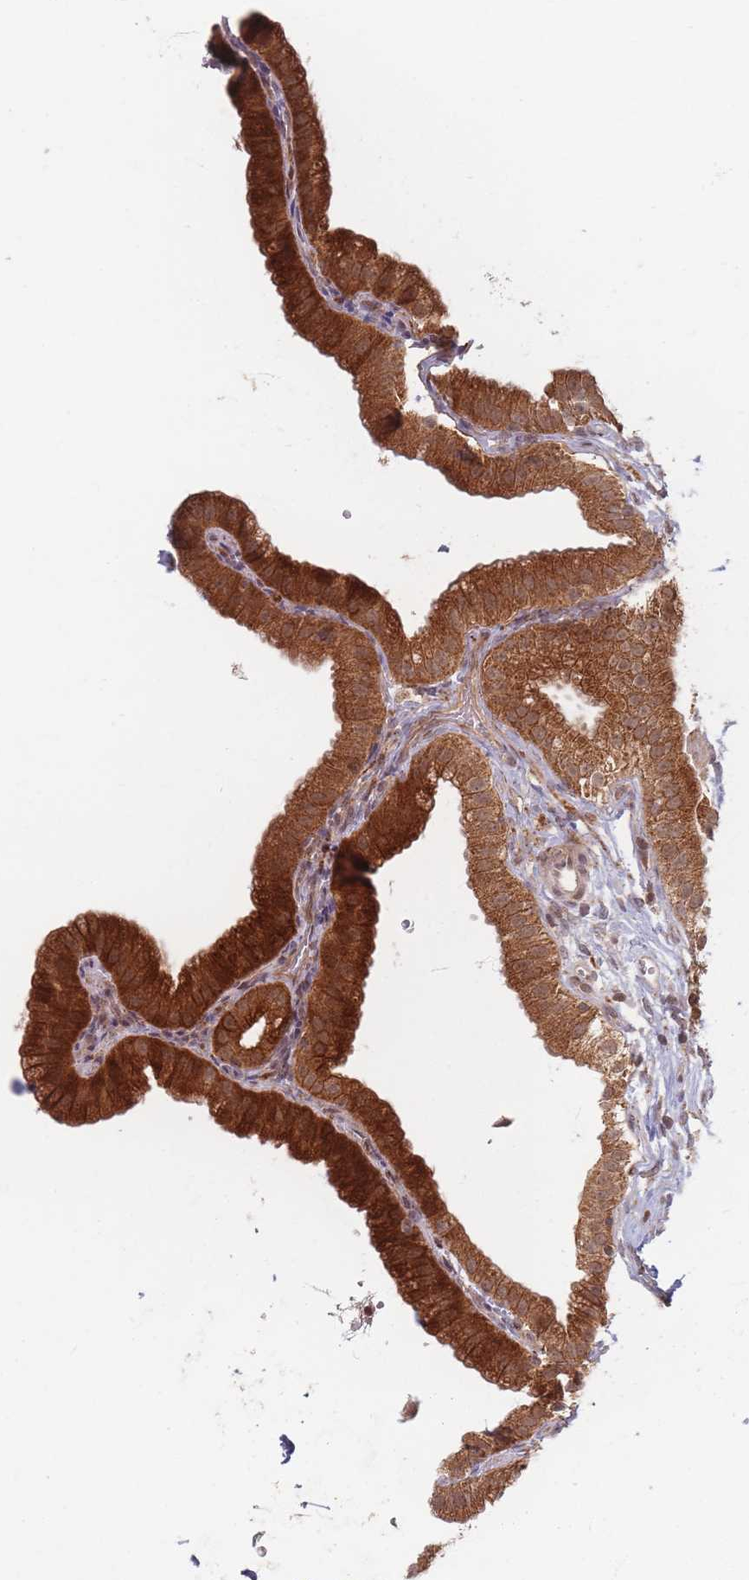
{"staining": {"intensity": "strong", "quantity": ">75%", "location": "cytoplasmic/membranous"}, "tissue": "gallbladder", "cell_type": "Glandular cells", "image_type": "normal", "snomed": [{"axis": "morphology", "description": "Normal tissue, NOS"}, {"axis": "topography", "description": "Gallbladder"}], "caption": "Immunohistochemical staining of benign gallbladder shows >75% levels of strong cytoplasmic/membranous protein staining in about >75% of glandular cells.", "gene": "RADX", "patient": {"sex": "female", "age": 61}}